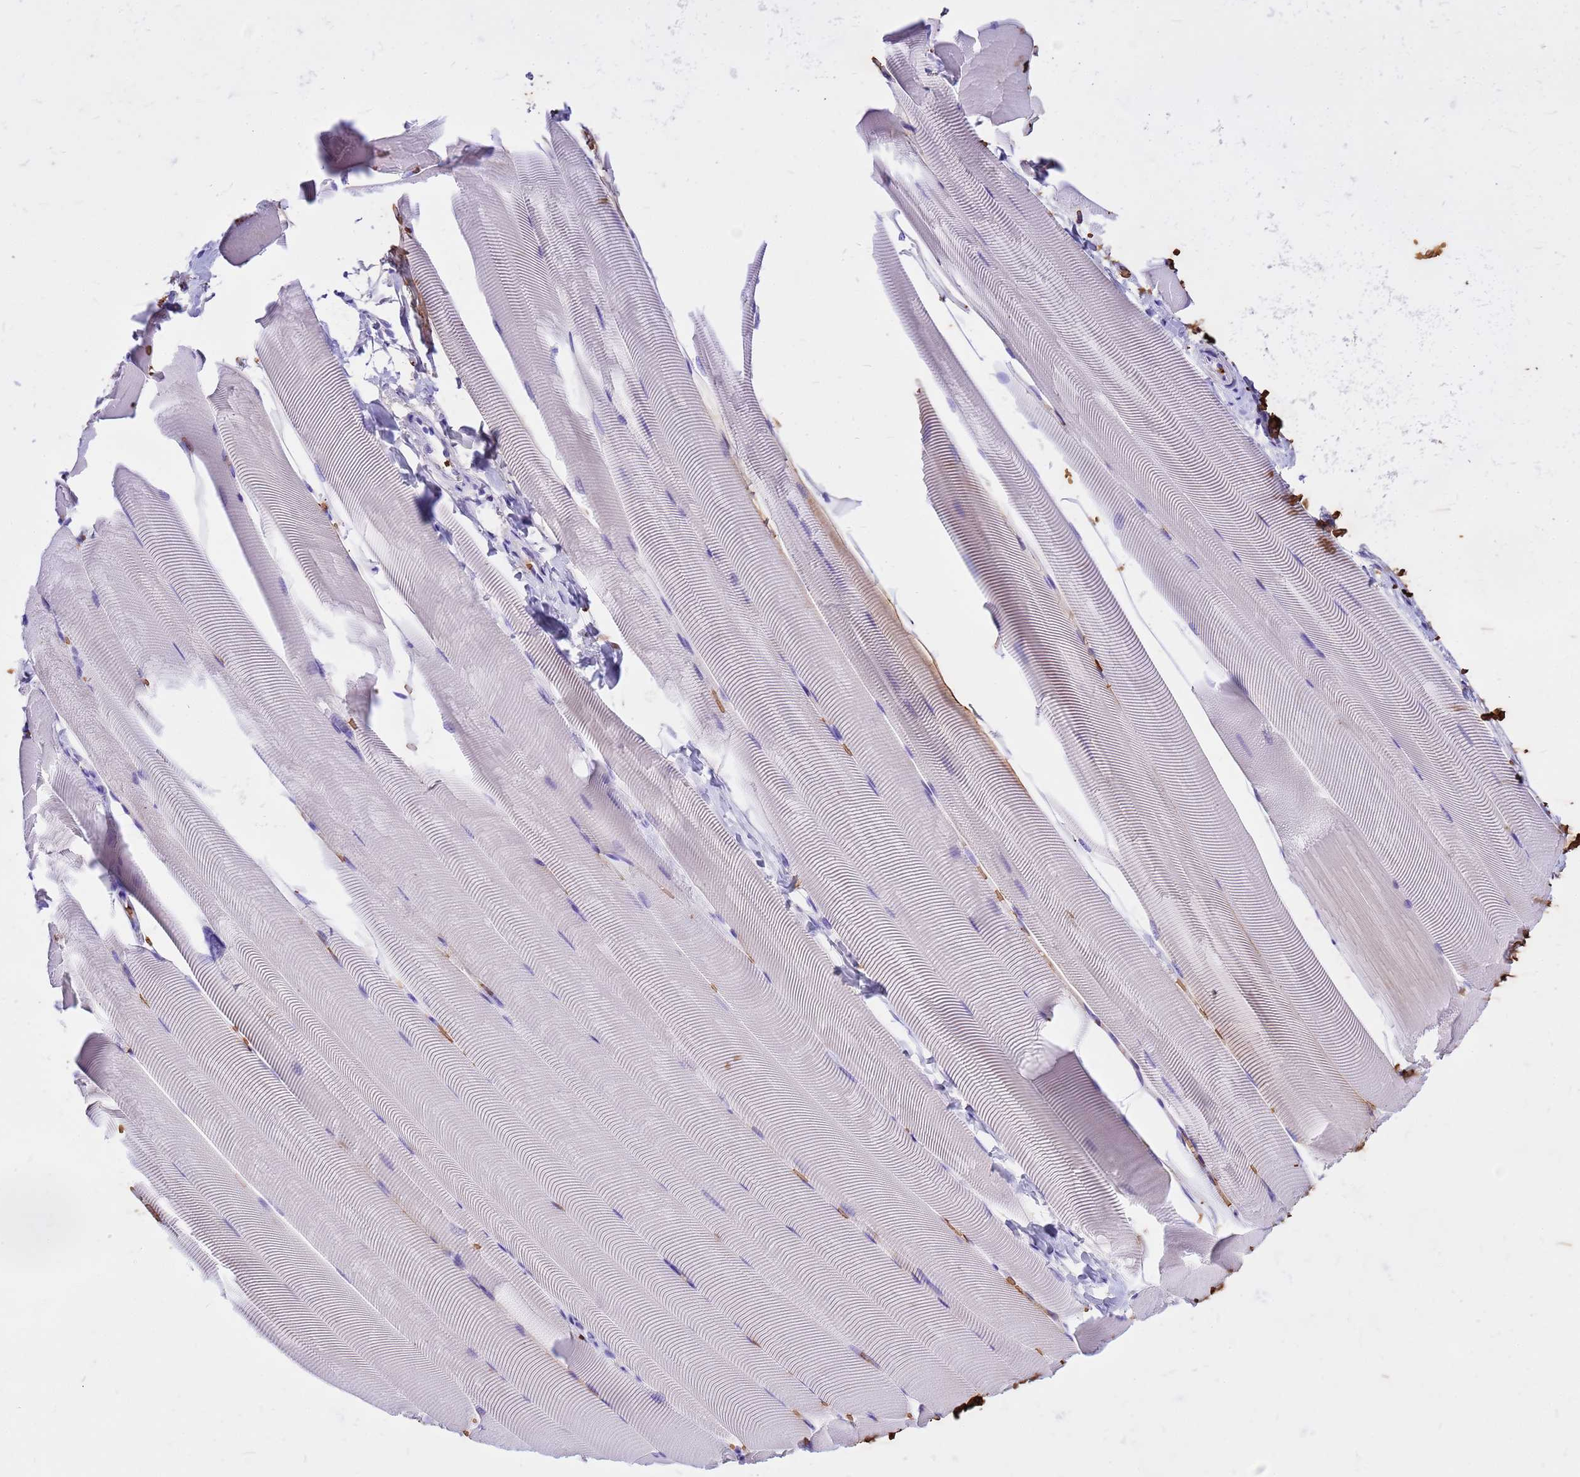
{"staining": {"intensity": "negative", "quantity": "none", "location": "none"}, "tissue": "skeletal muscle", "cell_type": "Myocytes", "image_type": "normal", "snomed": [{"axis": "morphology", "description": "Normal tissue, NOS"}, {"axis": "topography", "description": "Skeletal muscle"}], "caption": "Immunohistochemical staining of unremarkable skeletal muscle demonstrates no significant staining in myocytes. Brightfield microscopy of immunohistochemistry (IHC) stained with DAB (brown) and hematoxylin (blue), captured at high magnification.", "gene": "HBA1", "patient": {"sex": "male", "age": 25}}